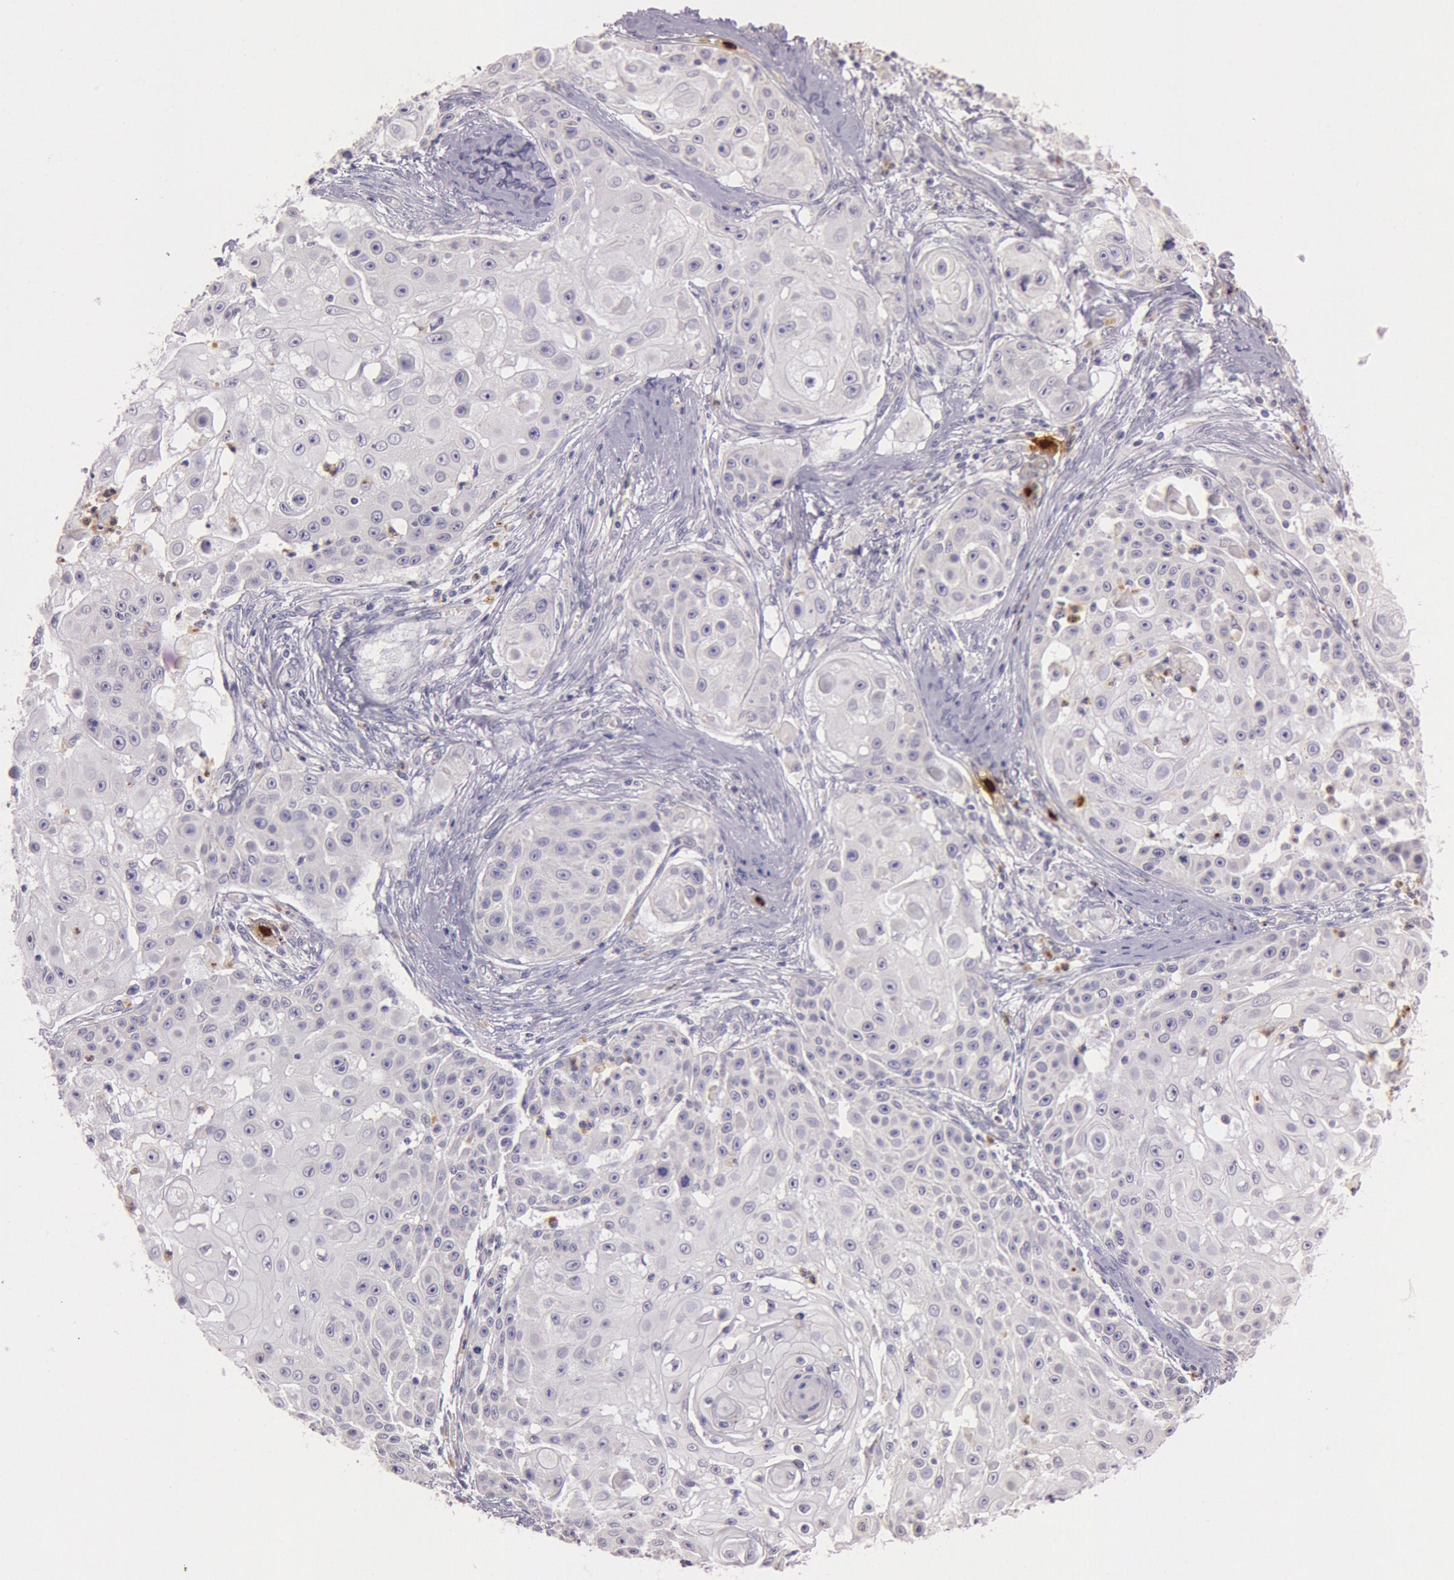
{"staining": {"intensity": "negative", "quantity": "none", "location": "none"}, "tissue": "skin cancer", "cell_type": "Tumor cells", "image_type": "cancer", "snomed": [{"axis": "morphology", "description": "Squamous cell carcinoma, NOS"}, {"axis": "topography", "description": "Skin"}], "caption": "Image shows no significant protein staining in tumor cells of skin cancer. The staining was performed using DAB to visualize the protein expression in brown, while the nuclei were stained in blue with hematoxylin (Magnification: 20x).", "gene": "KDM6A", "patient": {"sex": "female", "age": 57}}